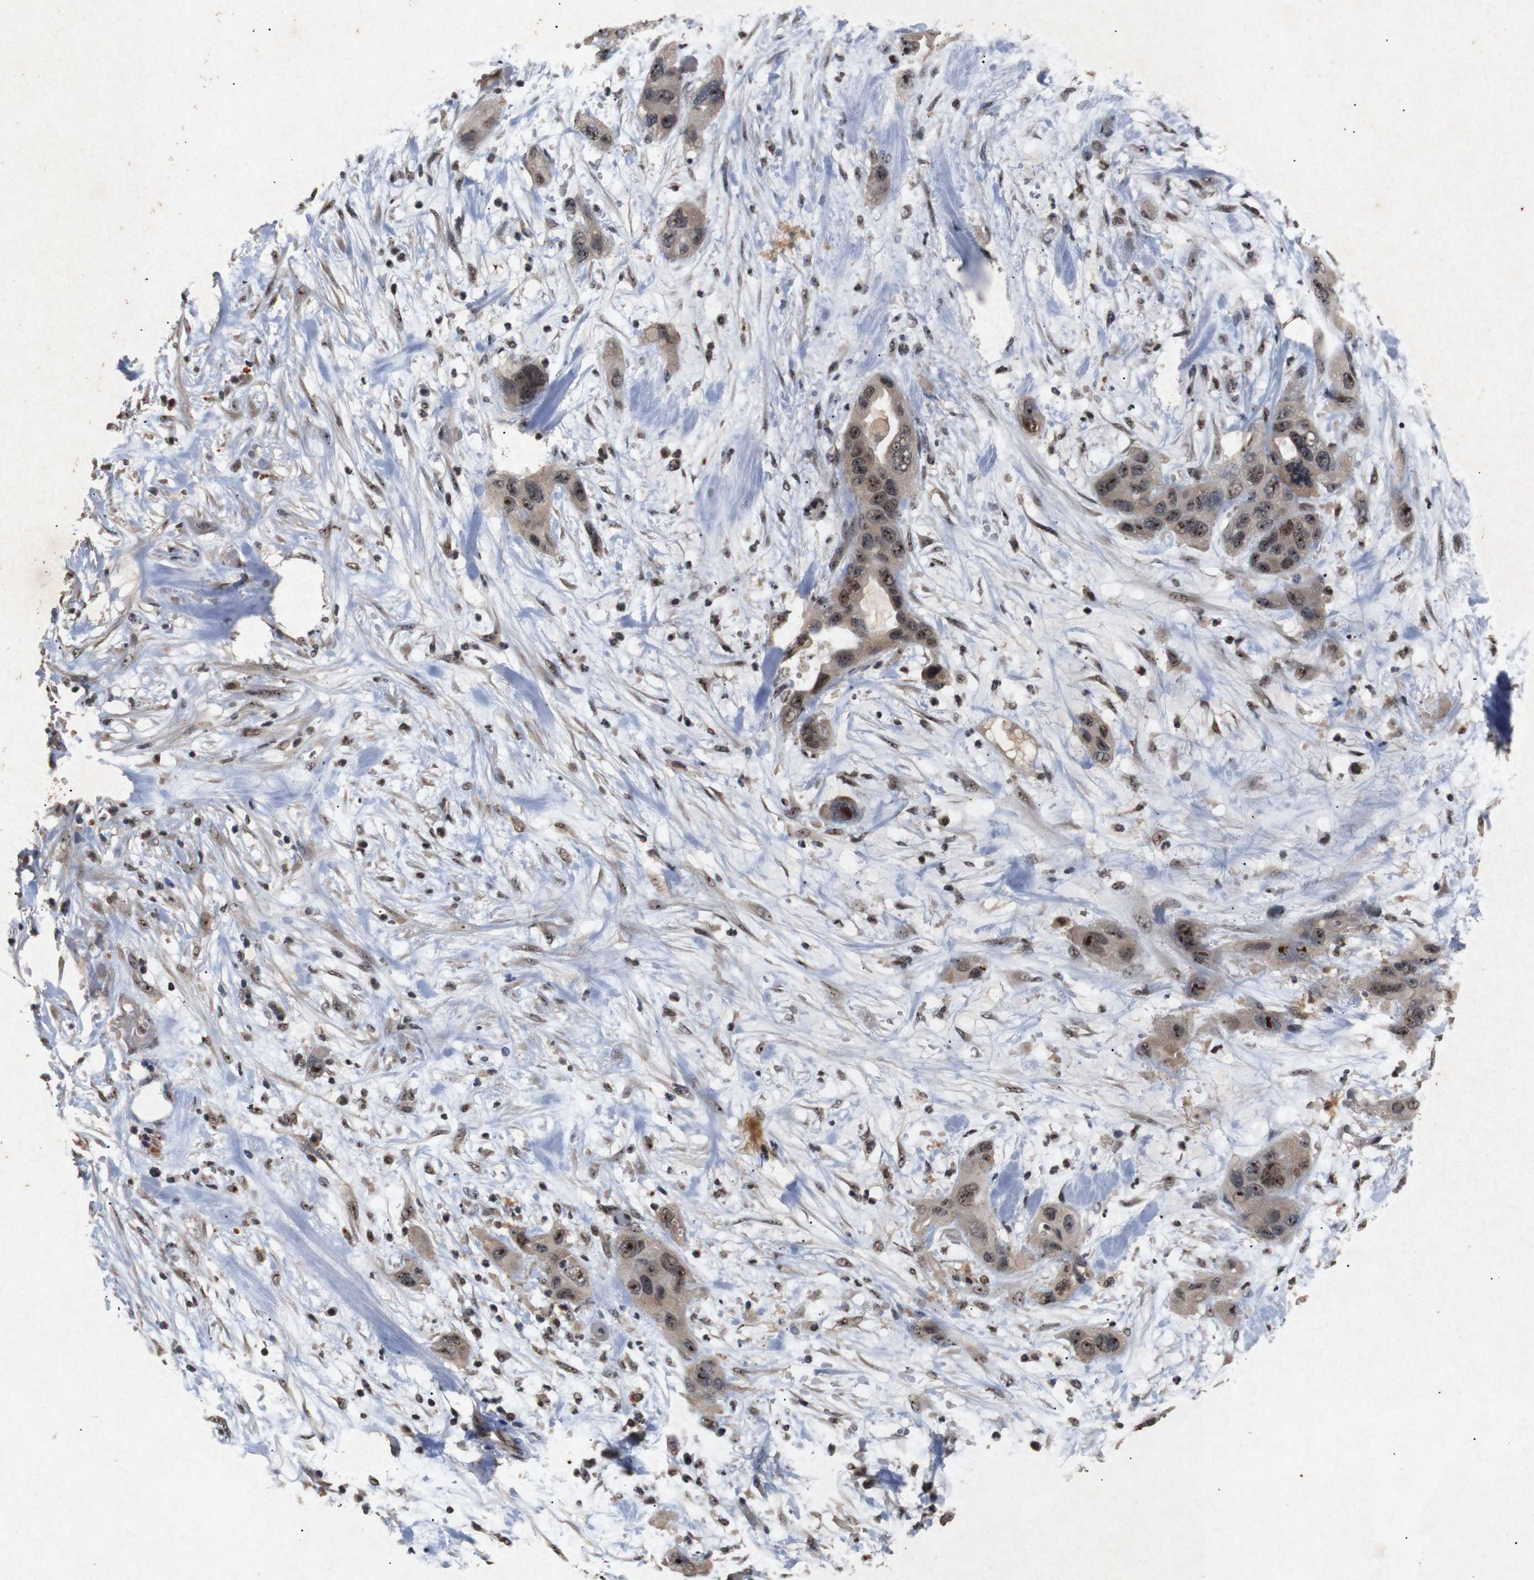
{"staining": {"intensity": "moderate", "quantity": ">75%", "location": "cytoplasmic/membranous,nuclear"}, "tissue": "pancreatic cancer", "cell_type": "Tumor cells", "image_type": "cancer", "snomed": [{"axis": "morphology", "description": "Adenocarcinoma, NOS"}, {"axis": "topography", "description": "Pancreas"}], "caption": "The photomicrograph reveals staining of adenocarcinoma (pancreatic), revealing moderate cytoplasmic/membranous and nuclear protein positivity (brown color) within tumor cells.", "gene": "PARN", "patient": {"sex": "female", "age": 71}}